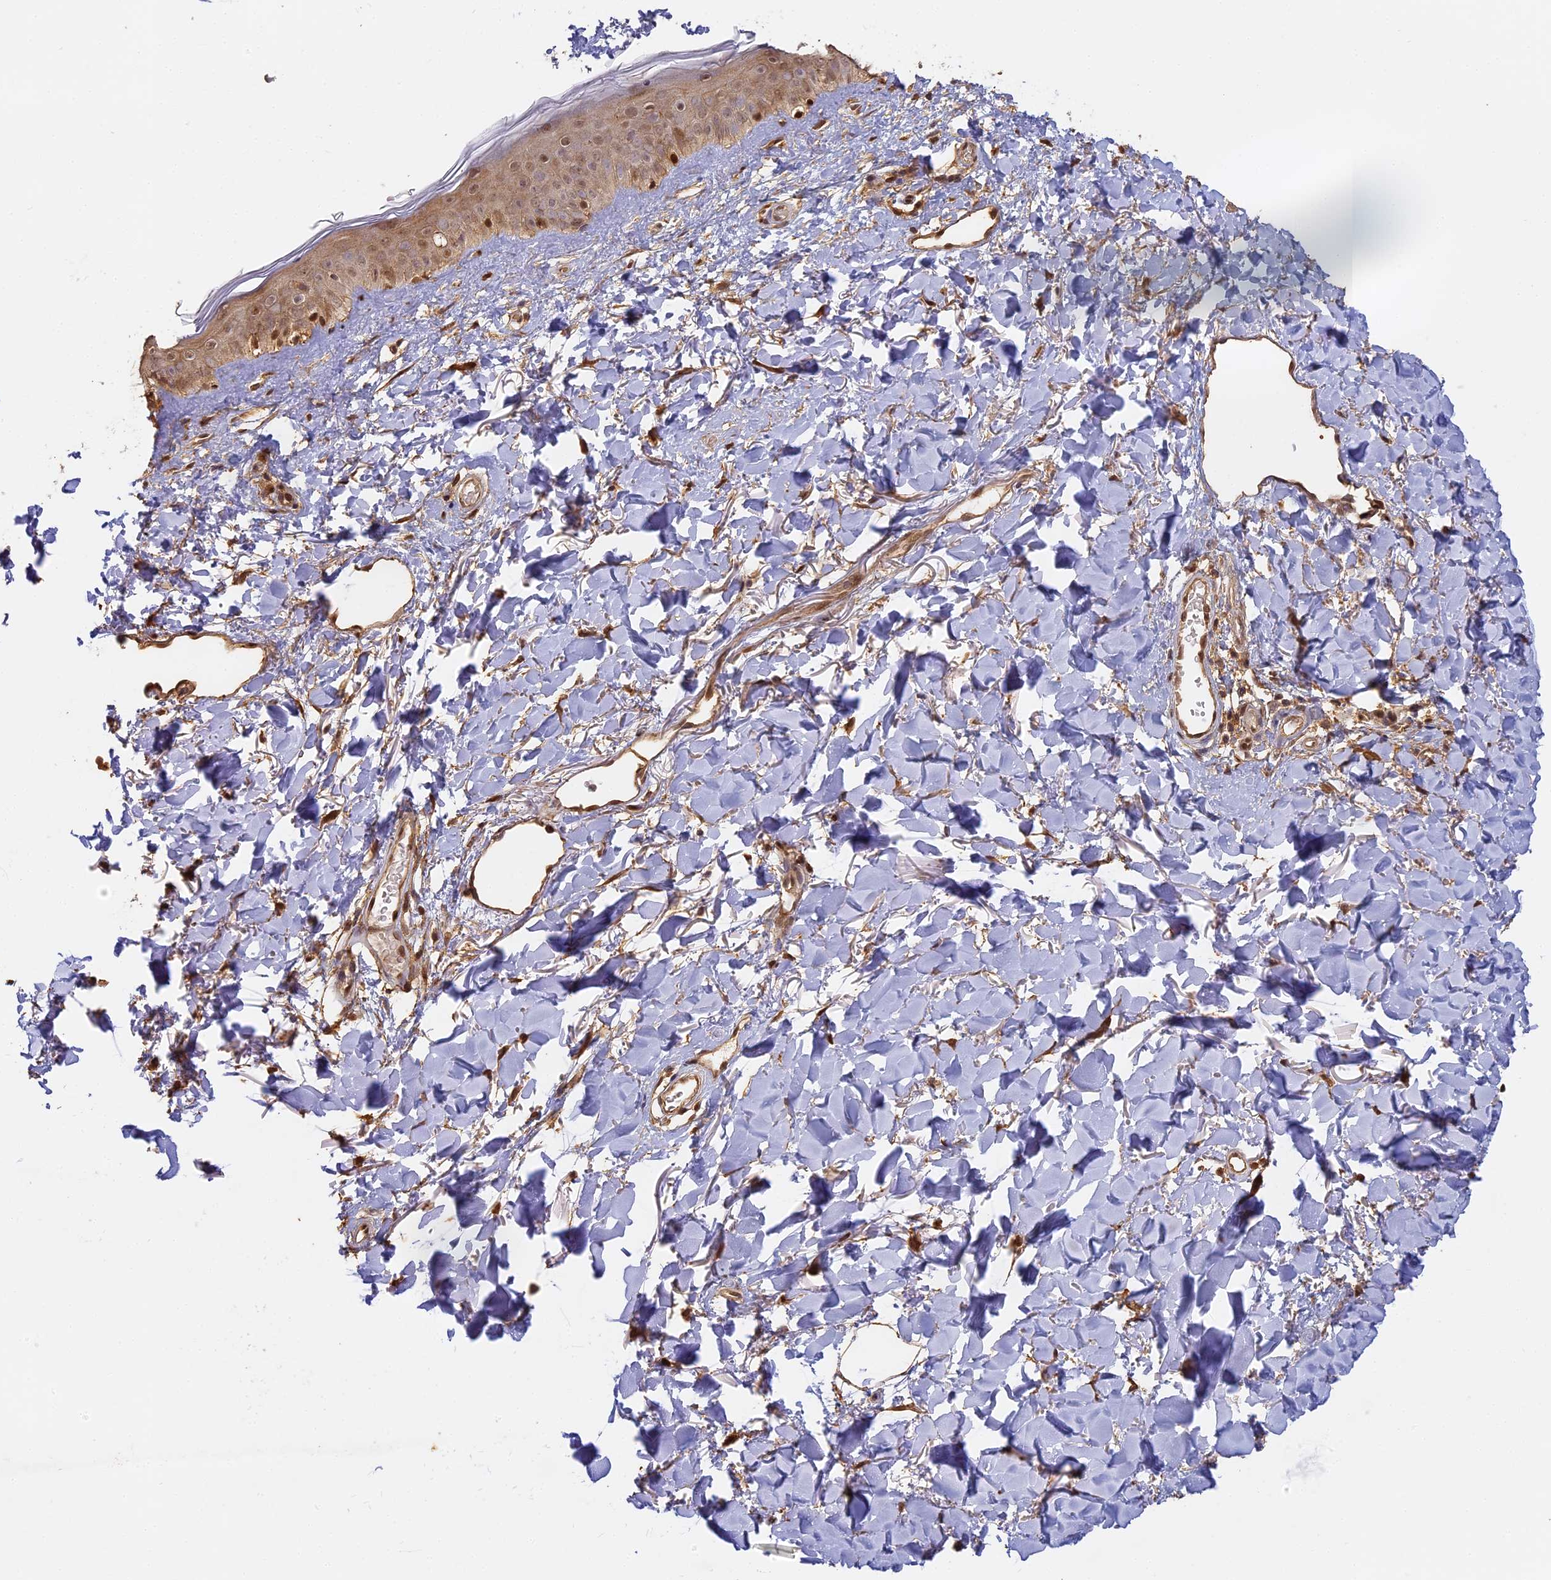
{"staining": {"intensity": "moderate", "quantity": ">75%", "location": "cytoplasmic/membranous,nuclear"}, "tissue": "skin", "cell_type": "Fibroblasts", "image_type": "normal", "snomed": [{"axis": "morphology", "description": "Normal tissue, NOS"}, {"axis": "topography", "description": "Skin"}], "caption": "Protein analysis of benign skin reveals moderate cytoplasmic/membranous,nuclear expression in about >75% of fibroblasts.", "gene": "MYBL2", "patient": {"sex": "female", "age": 58}}